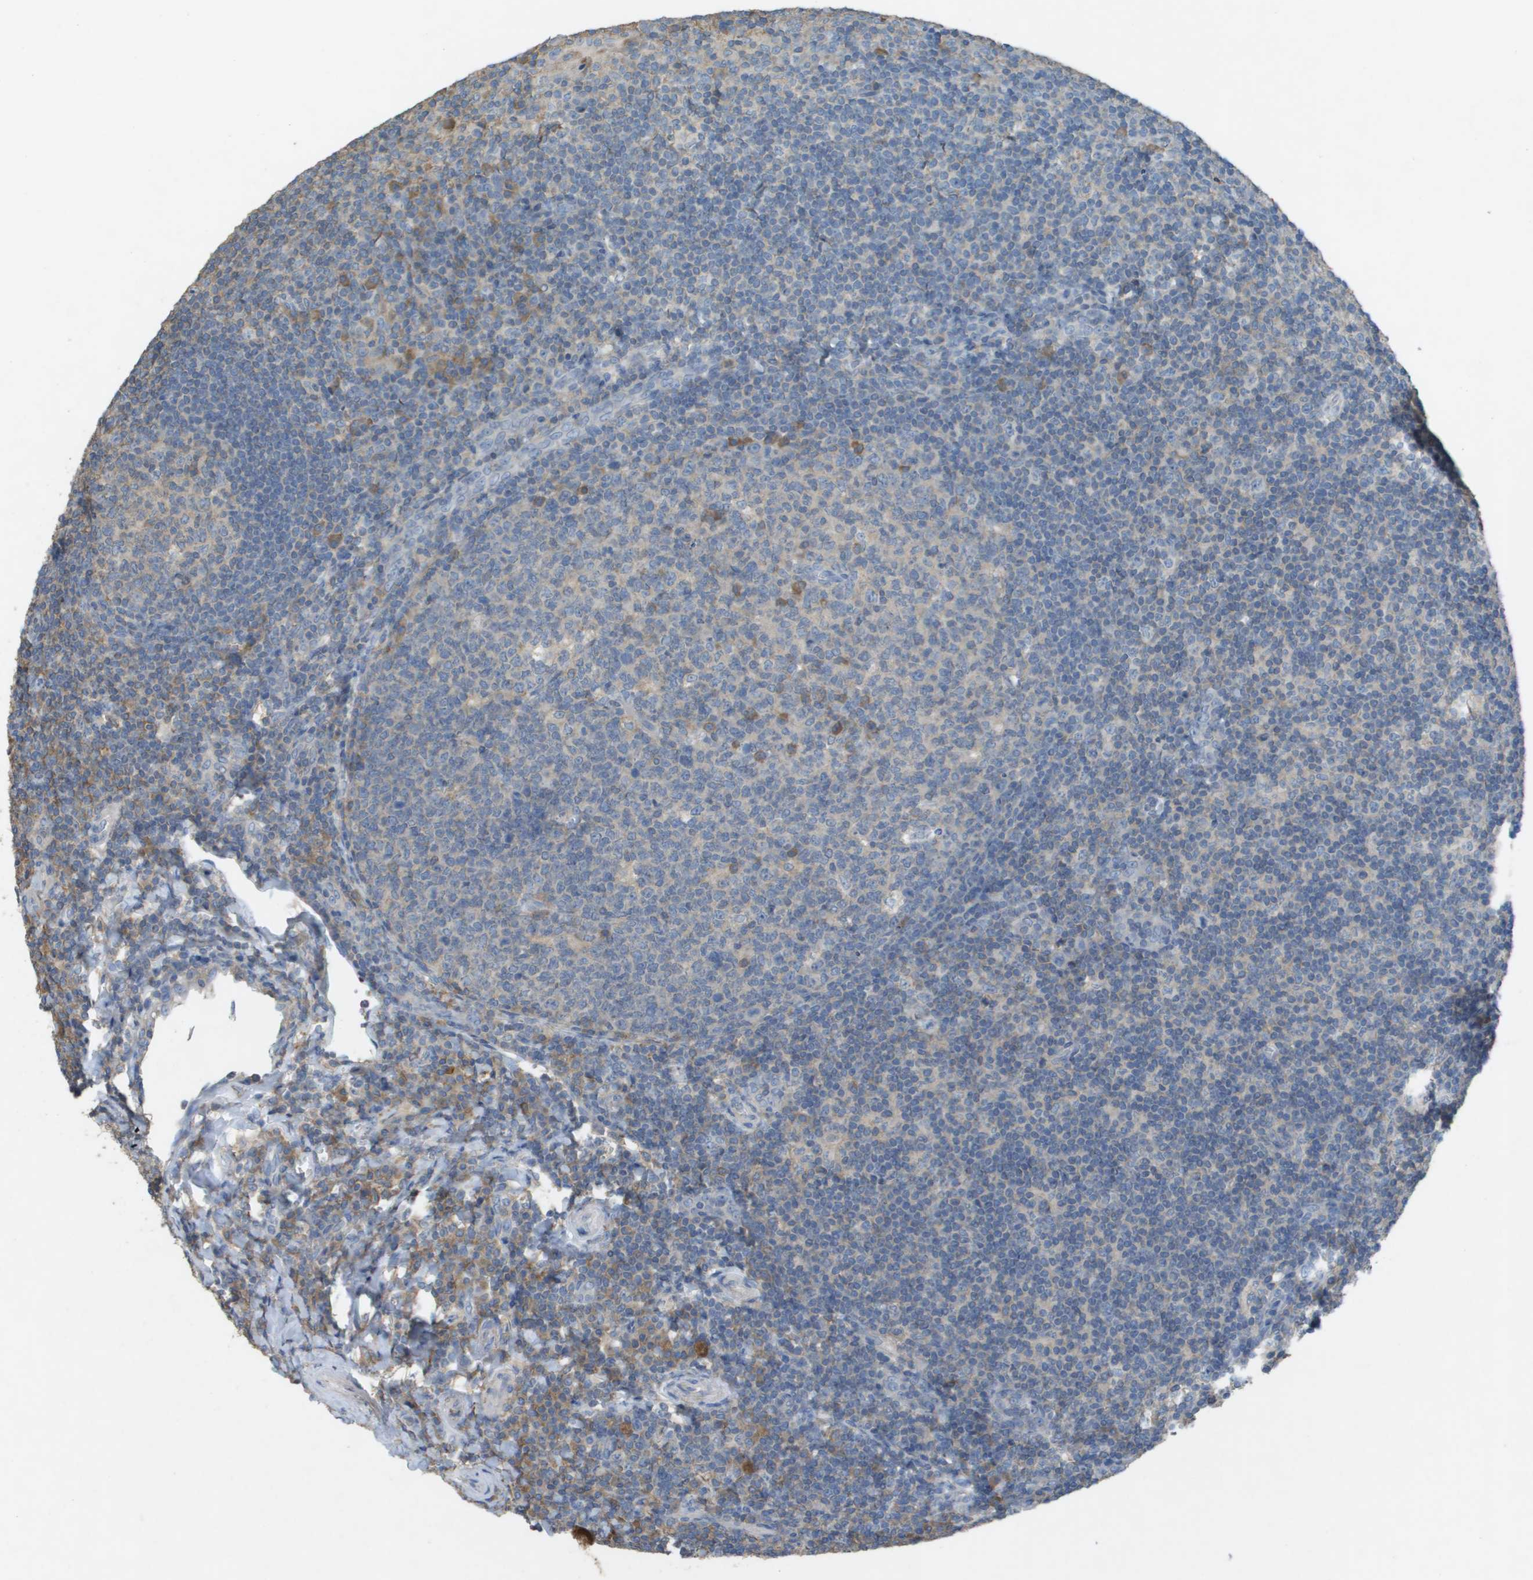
{"staining": {"intensity": "weak", "quantity": "25%-75%", "location": "cytoplasmic/membranous"}, "tissue": "tonsil", "cell_type": "Germinal center cells", "image_type": "normal", "snomed": [{"axis": "morphology", "description": "Normal tissue, NOS"}, {"axis": "topography", "description": "Tonsil"}], "caption": "The histopathology image demonstrates a brown stain indicating the presence of a protein in the cytoplasmic/membranous of germinal center cells in tonsil. The protein is stained brown, and the nuclei are stained in blue (DAB (3,3'-diaminobenzidine) IHC with brightfield microscopy, high magnification).", "gene": "CLCA4", "patient": {"sex": "male", "age": 37}}